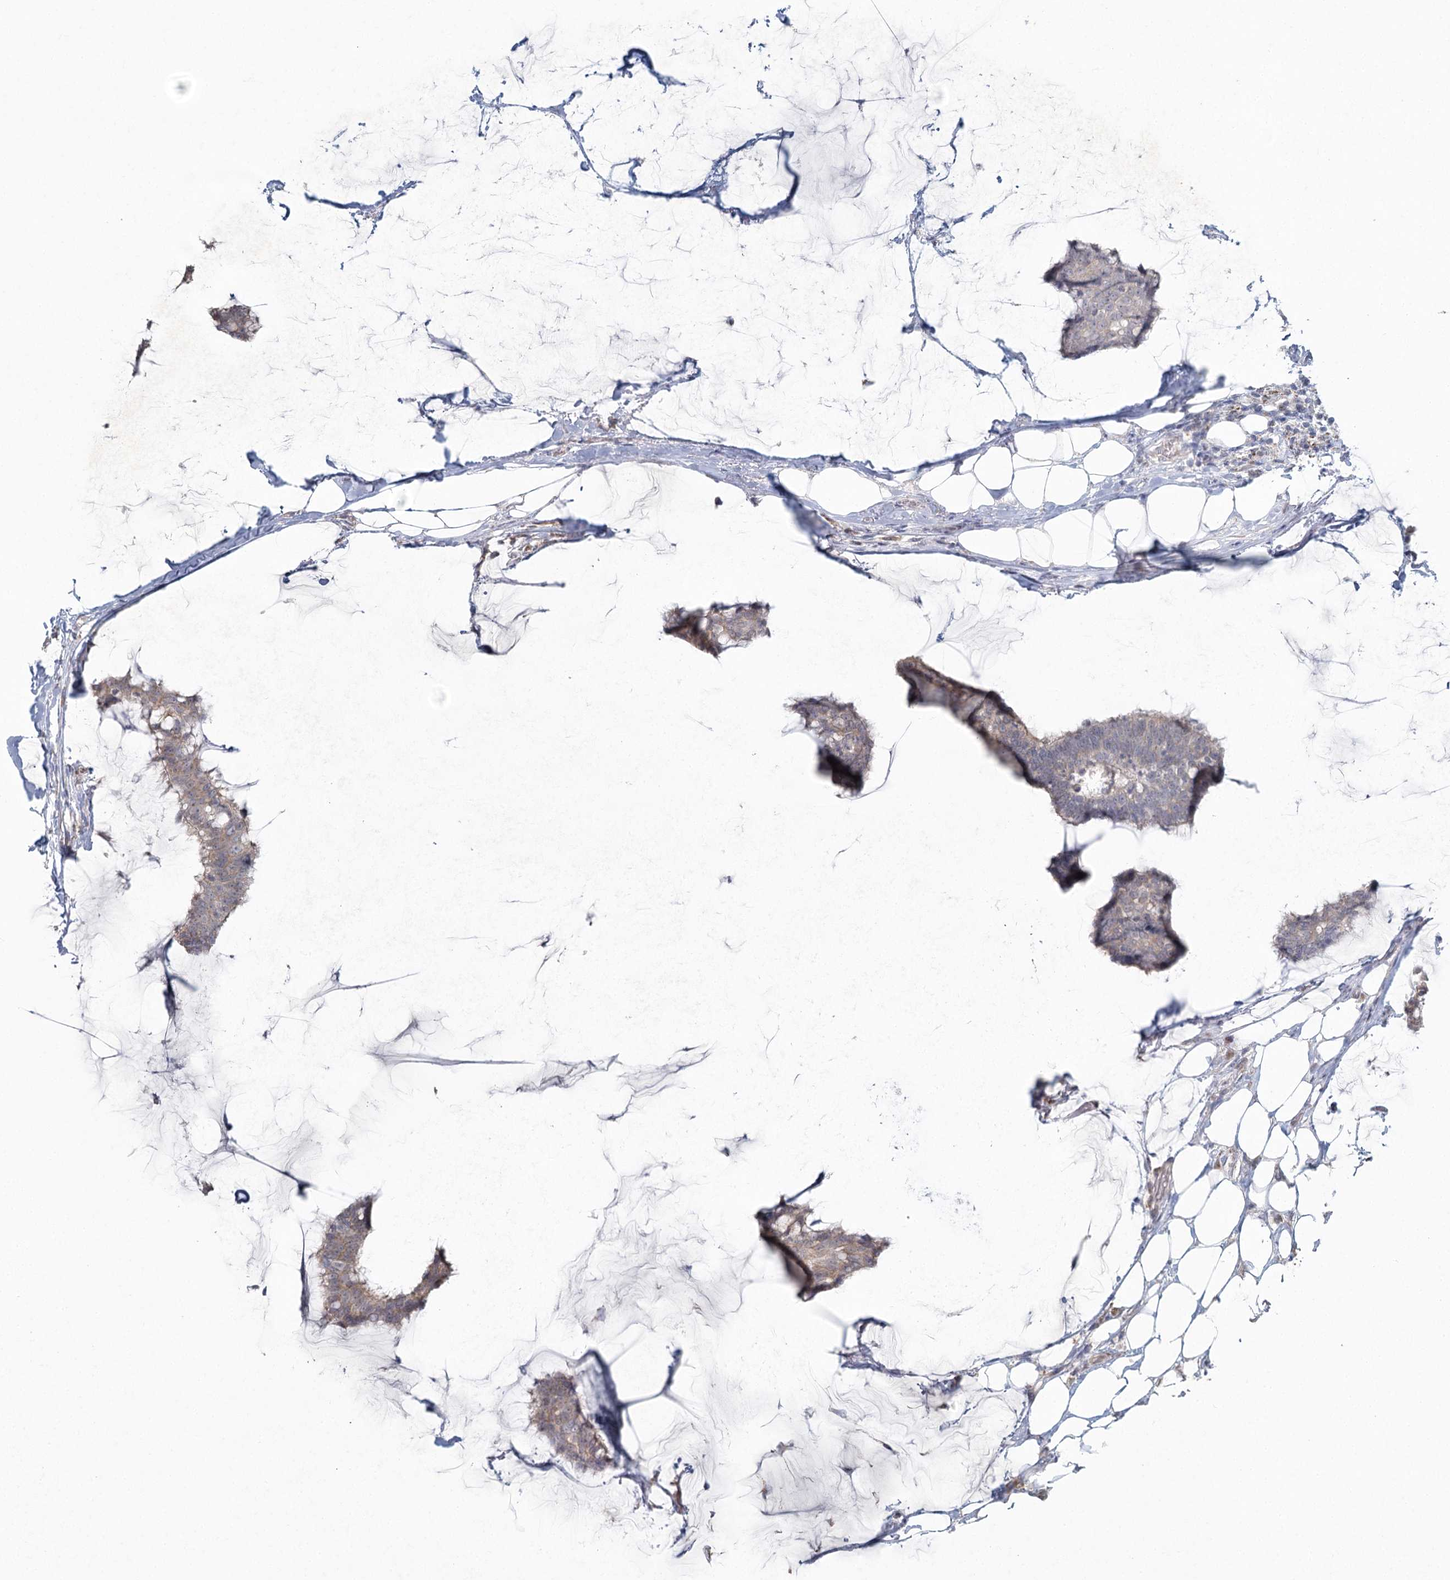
{"staining": {"intensity": "weak", "quantity": "<25%", "location": "cytoplasmic/membranous"}, "tissue": "breast cancer", "cell_type": "Tumor cells", "image_type": "cancer", "snomed": [{"axis": "morphology", "description": "Duct carcinoma"}, {"axis": "topography", "description": "Breast"}], "caption": "The image displays no staining of tumor cells in breast cancer.", "gene": "LACTB", "patient": {"sex": "female", "age": 93}}